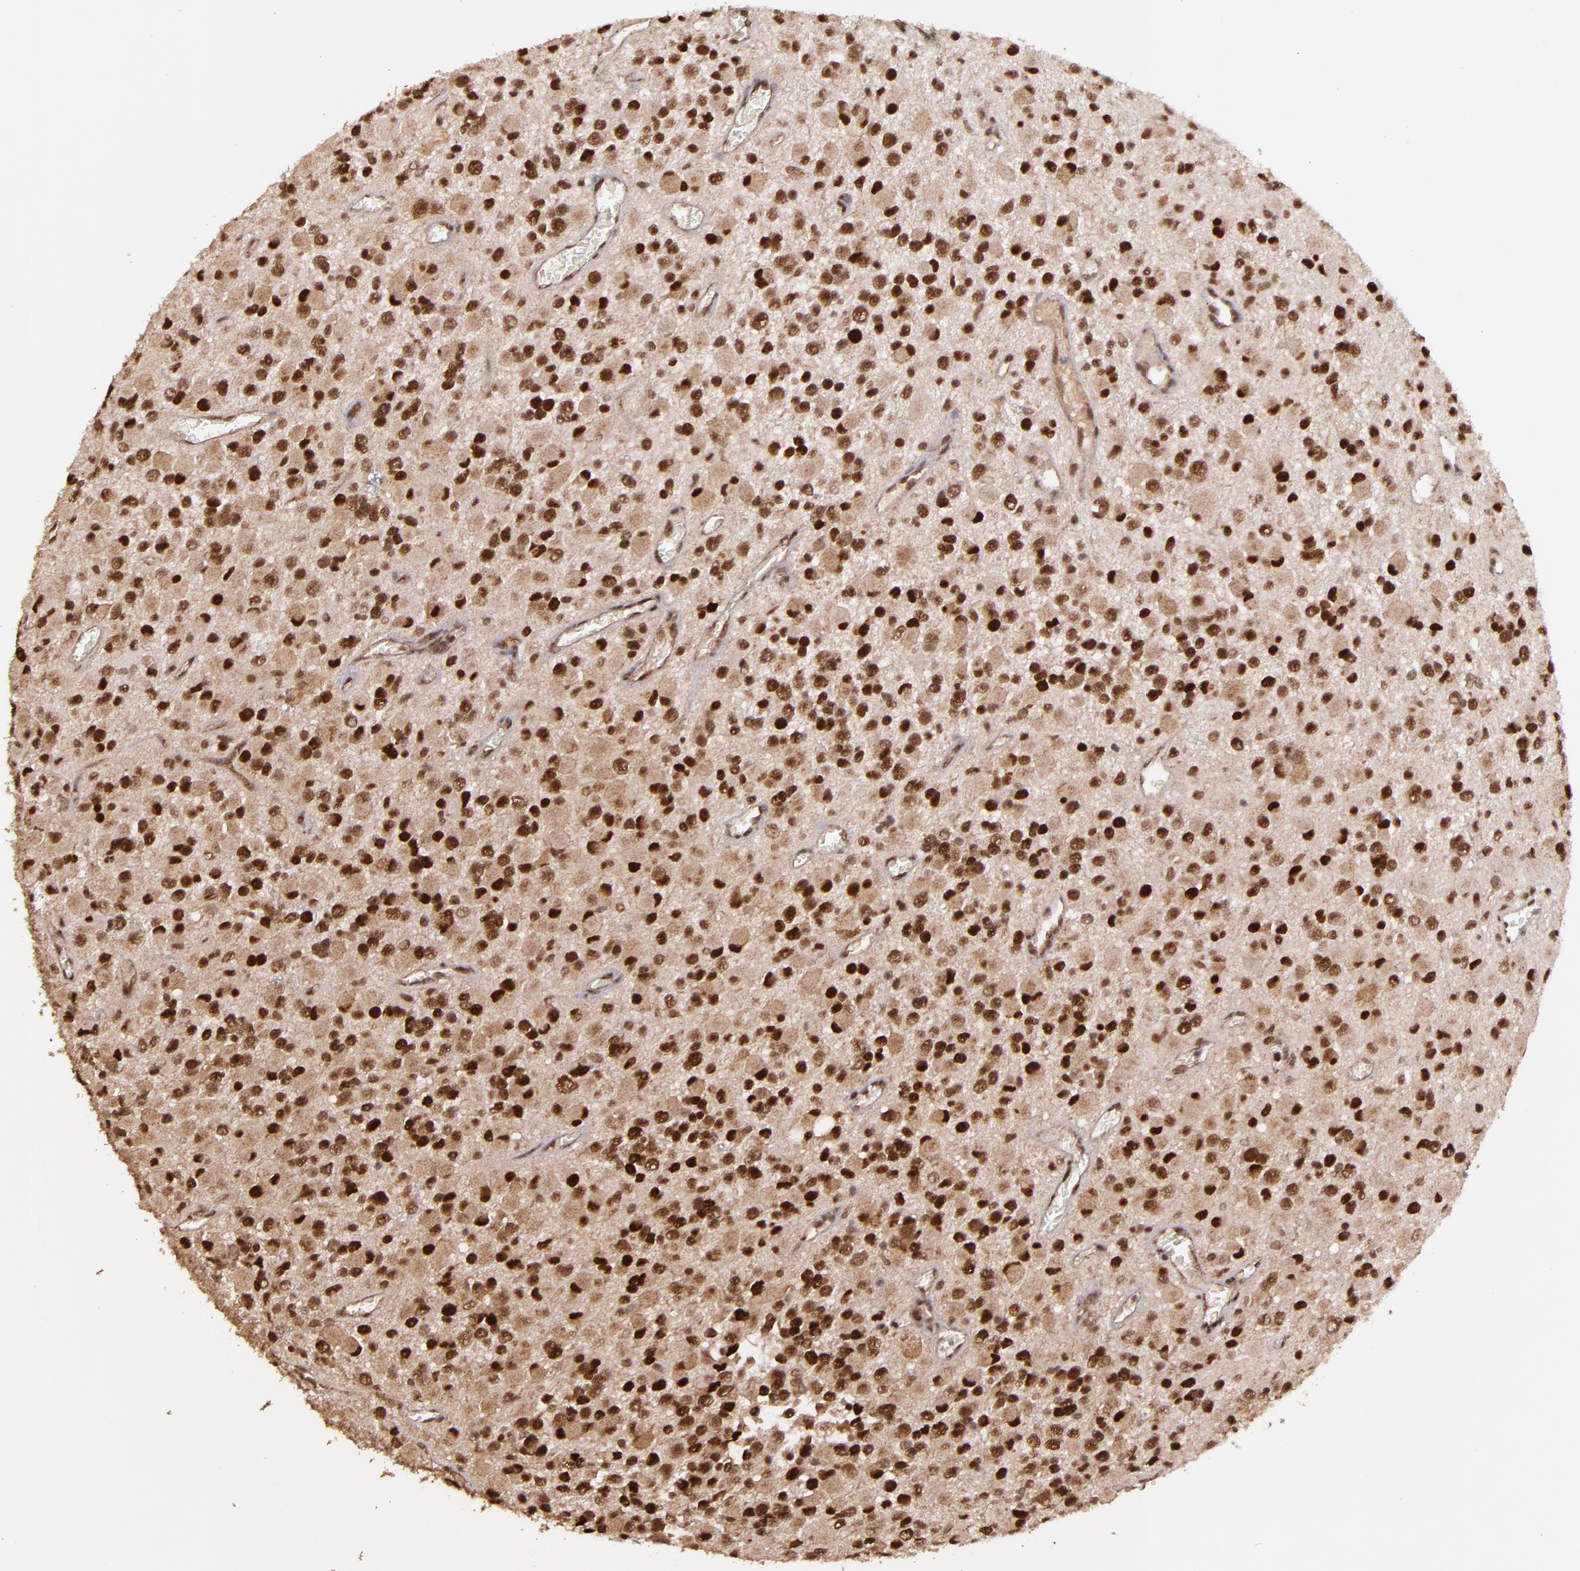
{"staining": {"intensity": "moderate", "quantity": ">75%", "location": "nuclear"}, "tissue": "glioma", "cell_type": "Tumor cells", "image_type": "cancer", "snomed": [{"axis": "morphology", "description": "Glioma, malignant, Low grade"}, {"axis": "topography", "description": "Brain"}], "caption": "Malignant glioma (low-grade) stained for a protein (brown) shows moderate nuclear positive expression in about >75% of tumor cells.", "gene": "EAPP", "patient": {"sex": "male", "age": 42}}